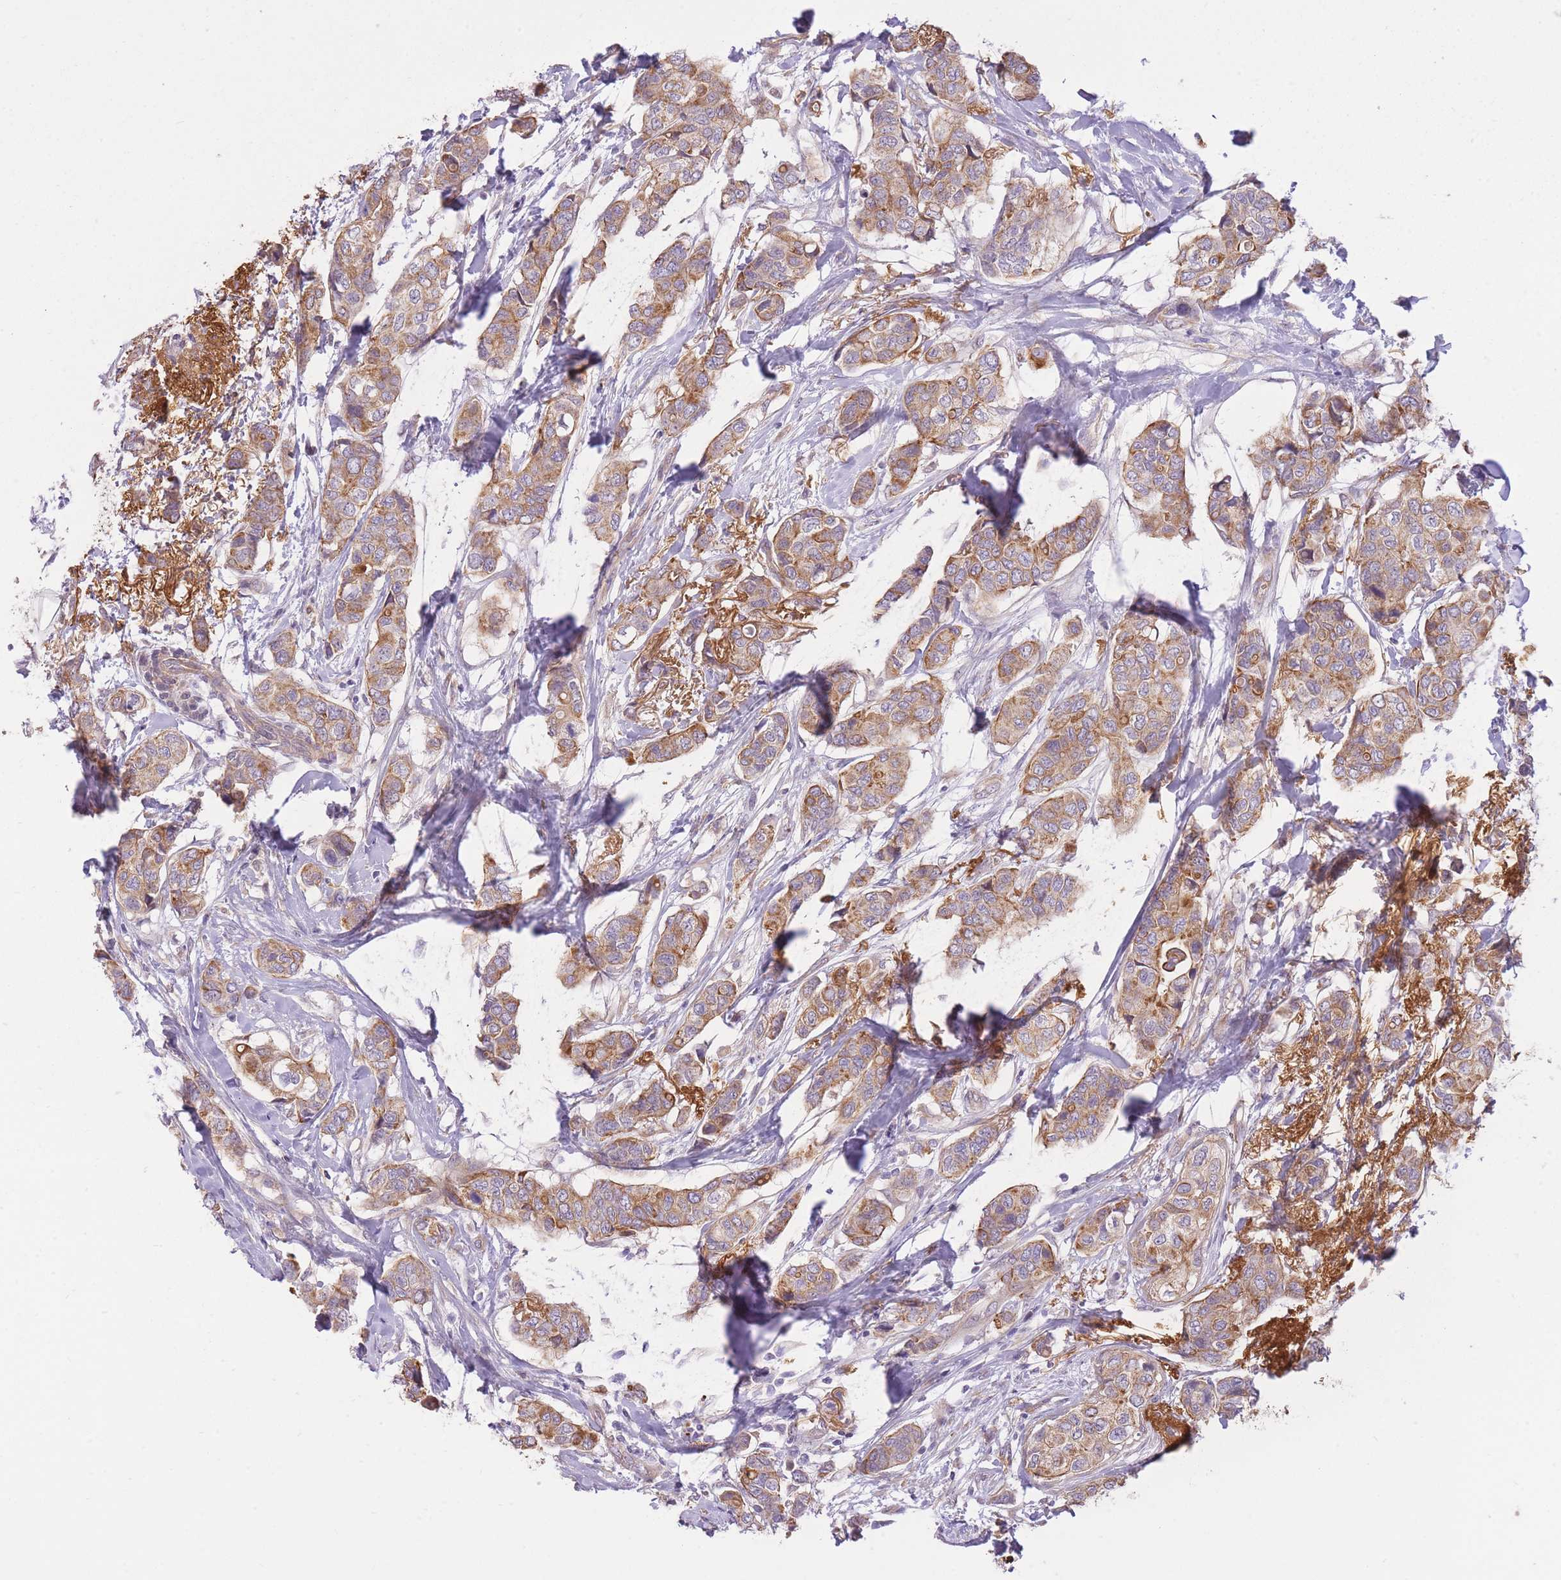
{"staining": {"intensity": "moderate", "quantity": ">75%", "location": "cytoplasmic/membranous"}, "tissue": "breast cancer", "cell_type": "Tumor cells", "image_type": "cancer", "snomed": [{"axis": "morphology", "description": "Lobular carcinoma"}, {"axis": "topography", "description": "Breast"}], "caption": "IHC histopathology image of neoplastic tissue: human breast lobular carcinoma stained using immunohistochemistry (IHC) reveals medium levels of moderate protein expression localized specifically in the cytoplasmic/membranous of tumor cells, appearing as a cytoplasmic/membranous brown color.", "gene": "REV1", "patient": {"sex": "female", "age": 51}}